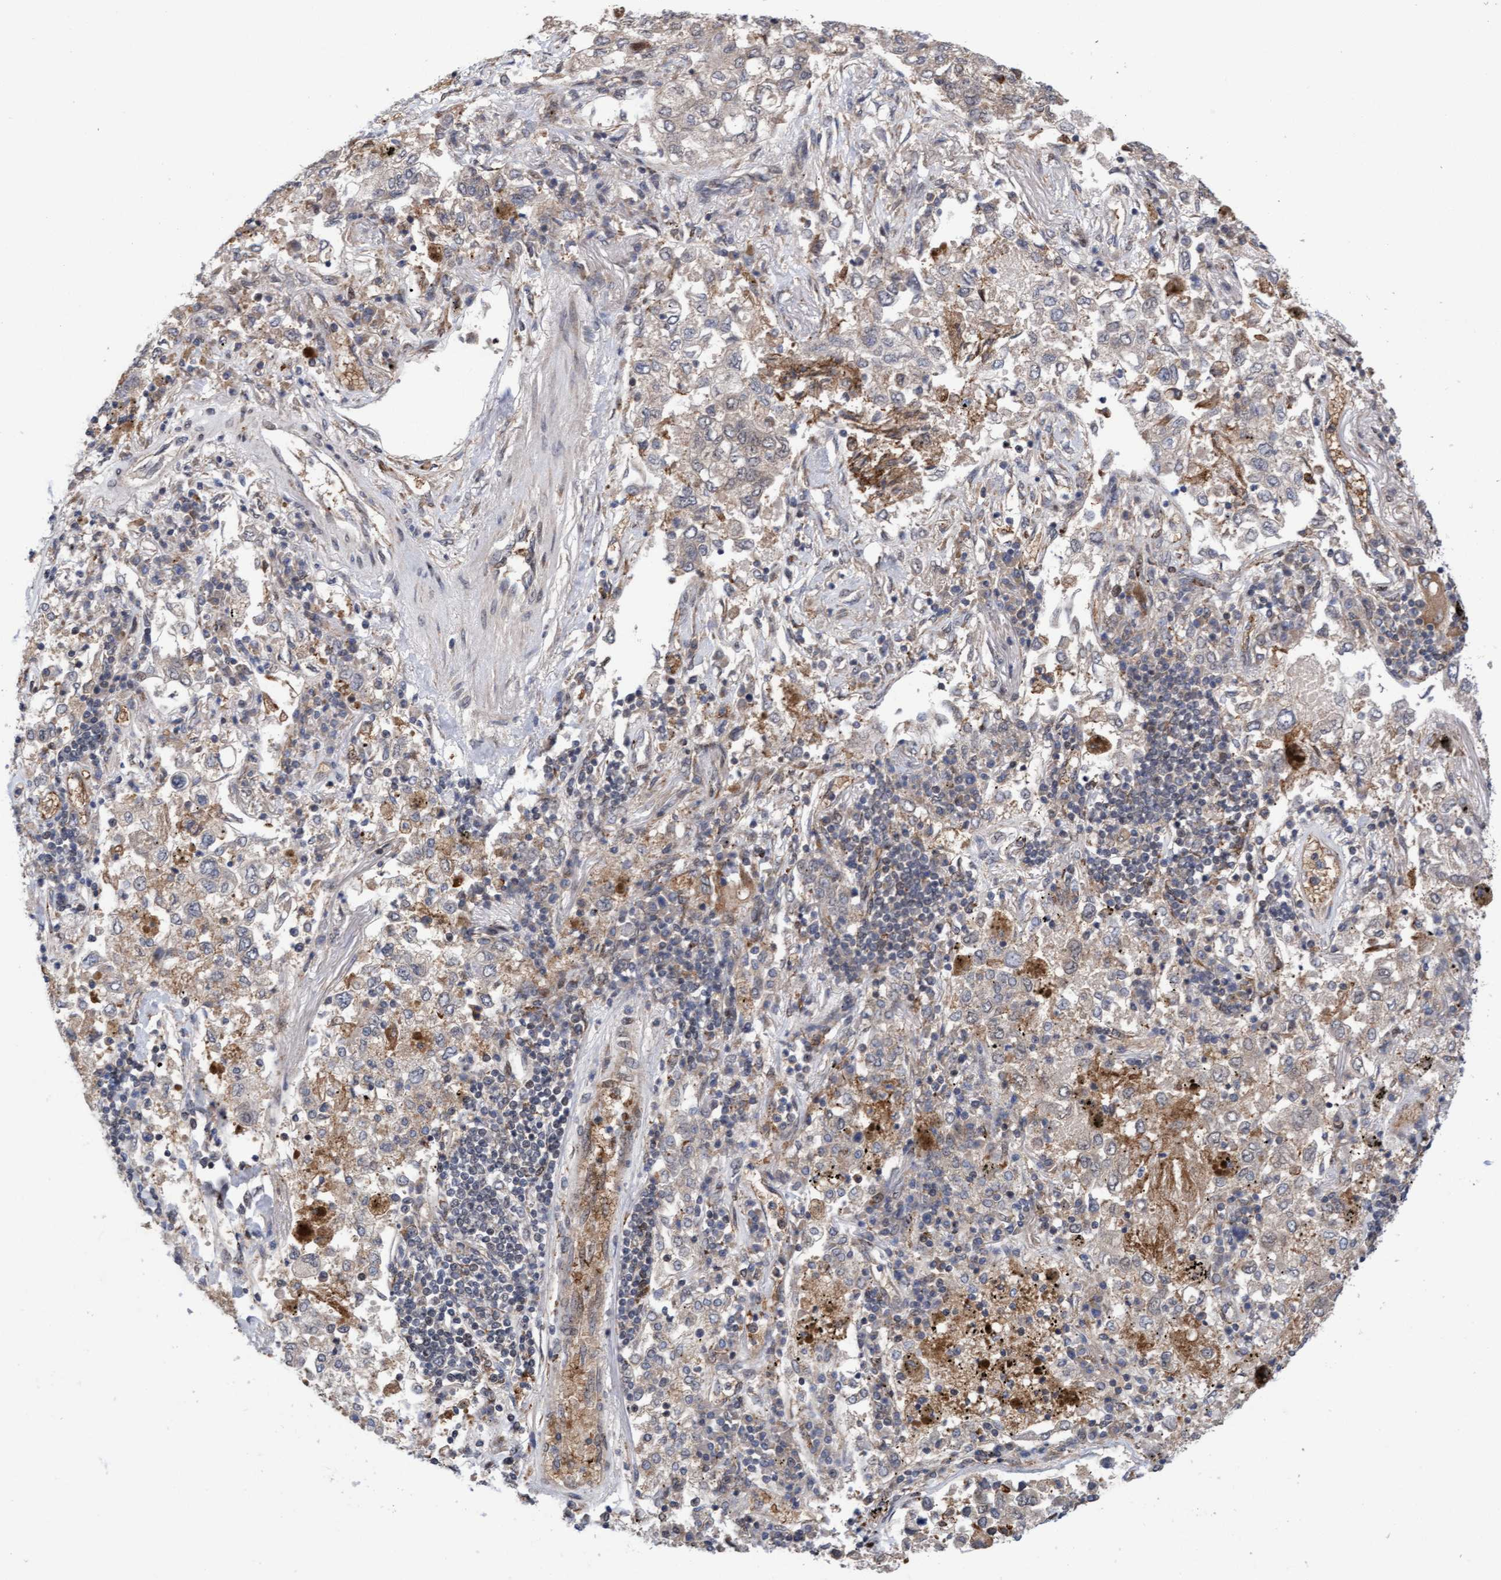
{"staining": {"intensity": "weak", "quantity": "25%-75%", "location": "cytoplasmic/membranous"}, "tissue": "lung cancer", "cell_type": "Tumor cells", "image_type": "cancer", "snomed": [{"axis": "morphology", "description": "Inflammation, NOS"}, {"axis": "morphology", "description": "Adenocarcinoma, NOS"}, {"axis": "topography", "description": "Lung"}], "caption": "Immunohistochemical staining of lung cancer (adenocarcinoma) reveals weak cytoplasmic/membranous protein positivity in about 25%-75% of tumor cells.", "gene": "TANC2", "patient": {"sex": "male", "age": 63}}